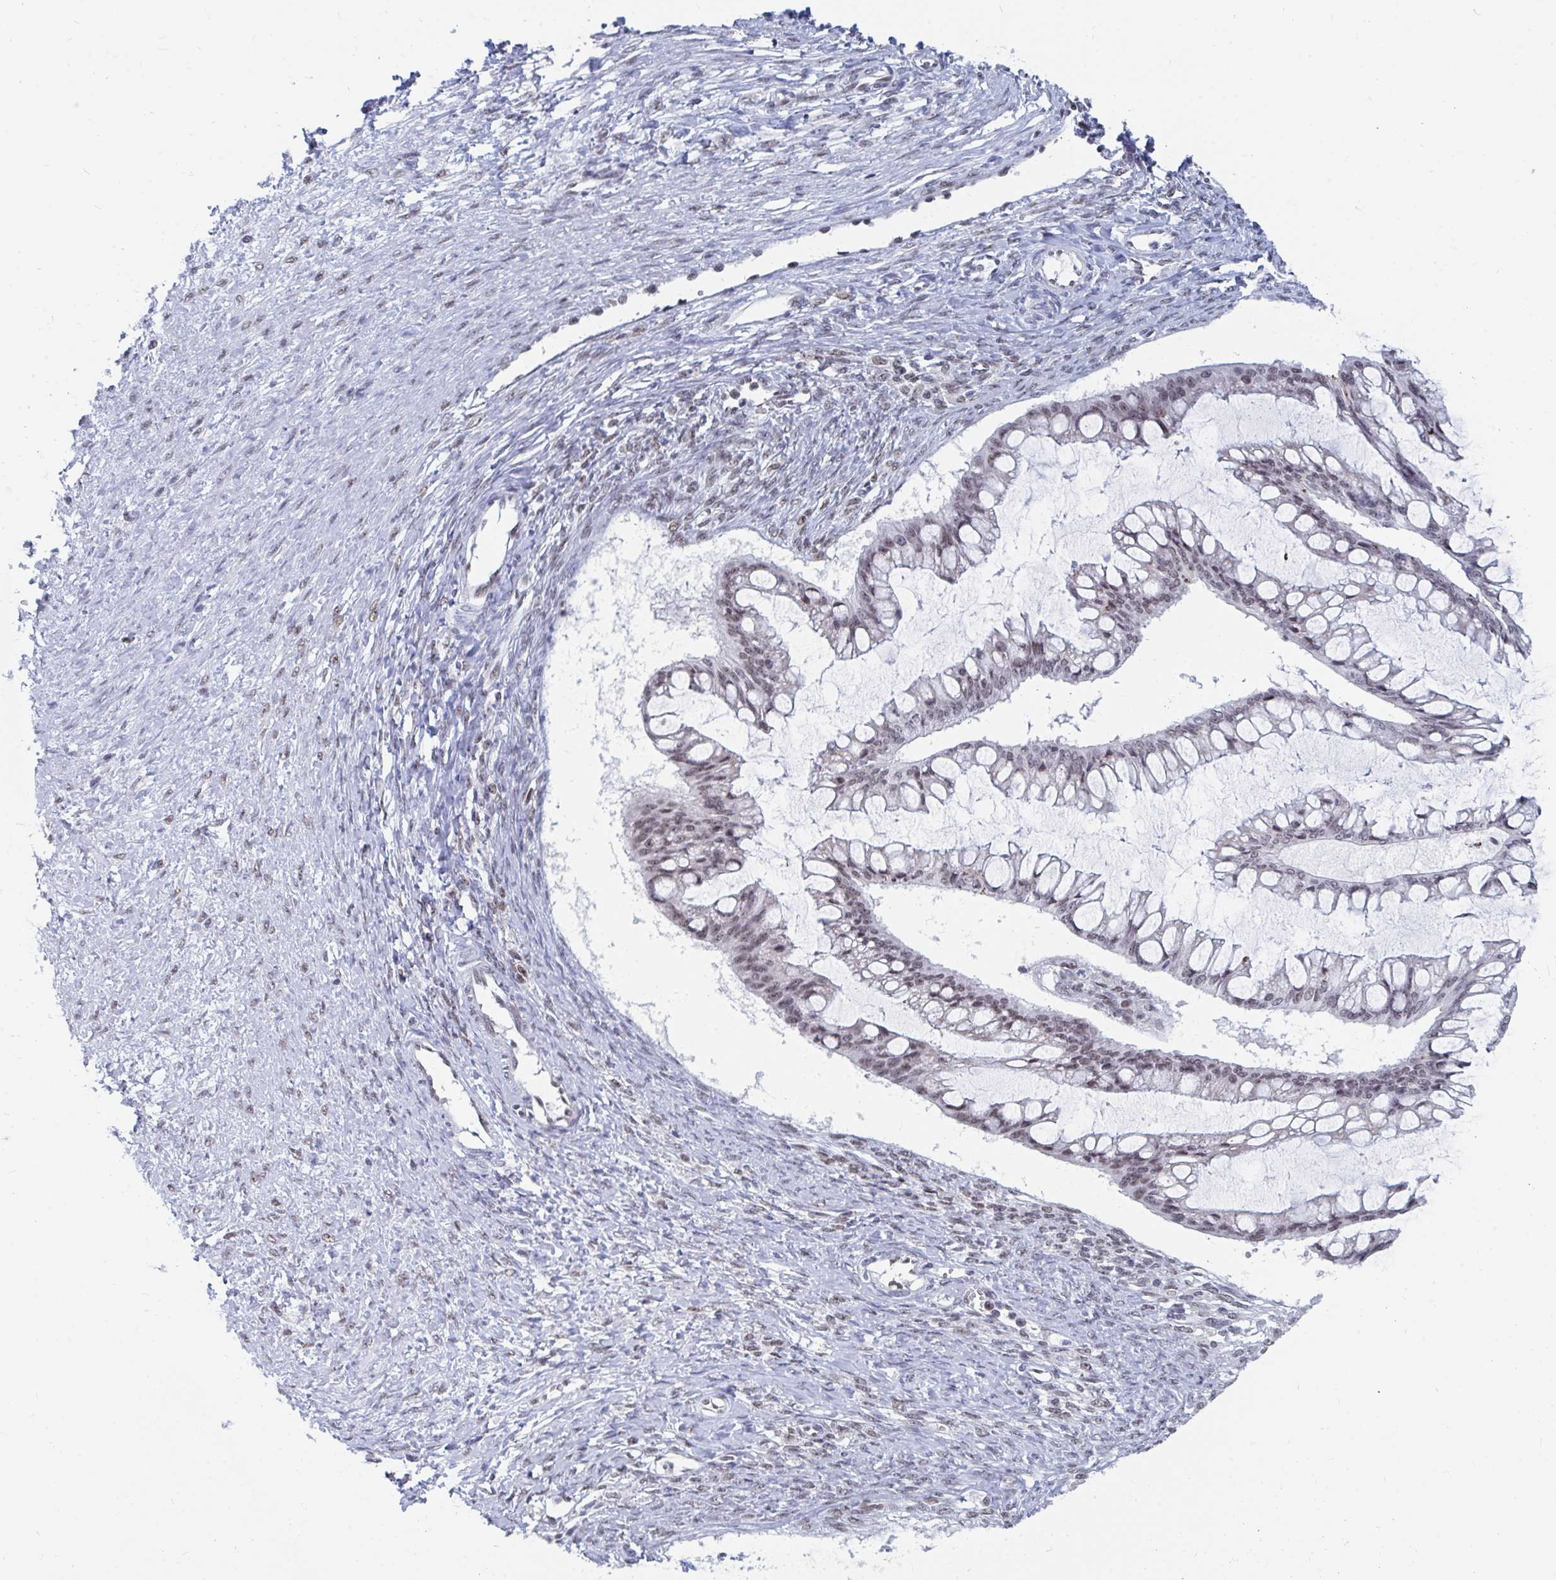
{"staining": {"intensity": "weak", "quantity": "25%-75%", "location": "nuclear"}, "tissue": "ovarian cancer", "cell_type": "Tumor cells", "image_type": "cancer", "snomed": [{"axis": "morphology", "description": "Cystadenocarcinoma, mucinous, NOS"}, {"axis": "topography", "description": "Ovary"}], "caption": "IHC micrograph of human ovarian cancer stained for a protein (brown), which exhibits low levels of weak nuclear staining in approximately 25%-75% of tumor cells.", "gene": "TRIP12", "patient": {"sex": "female", "age": 73}}